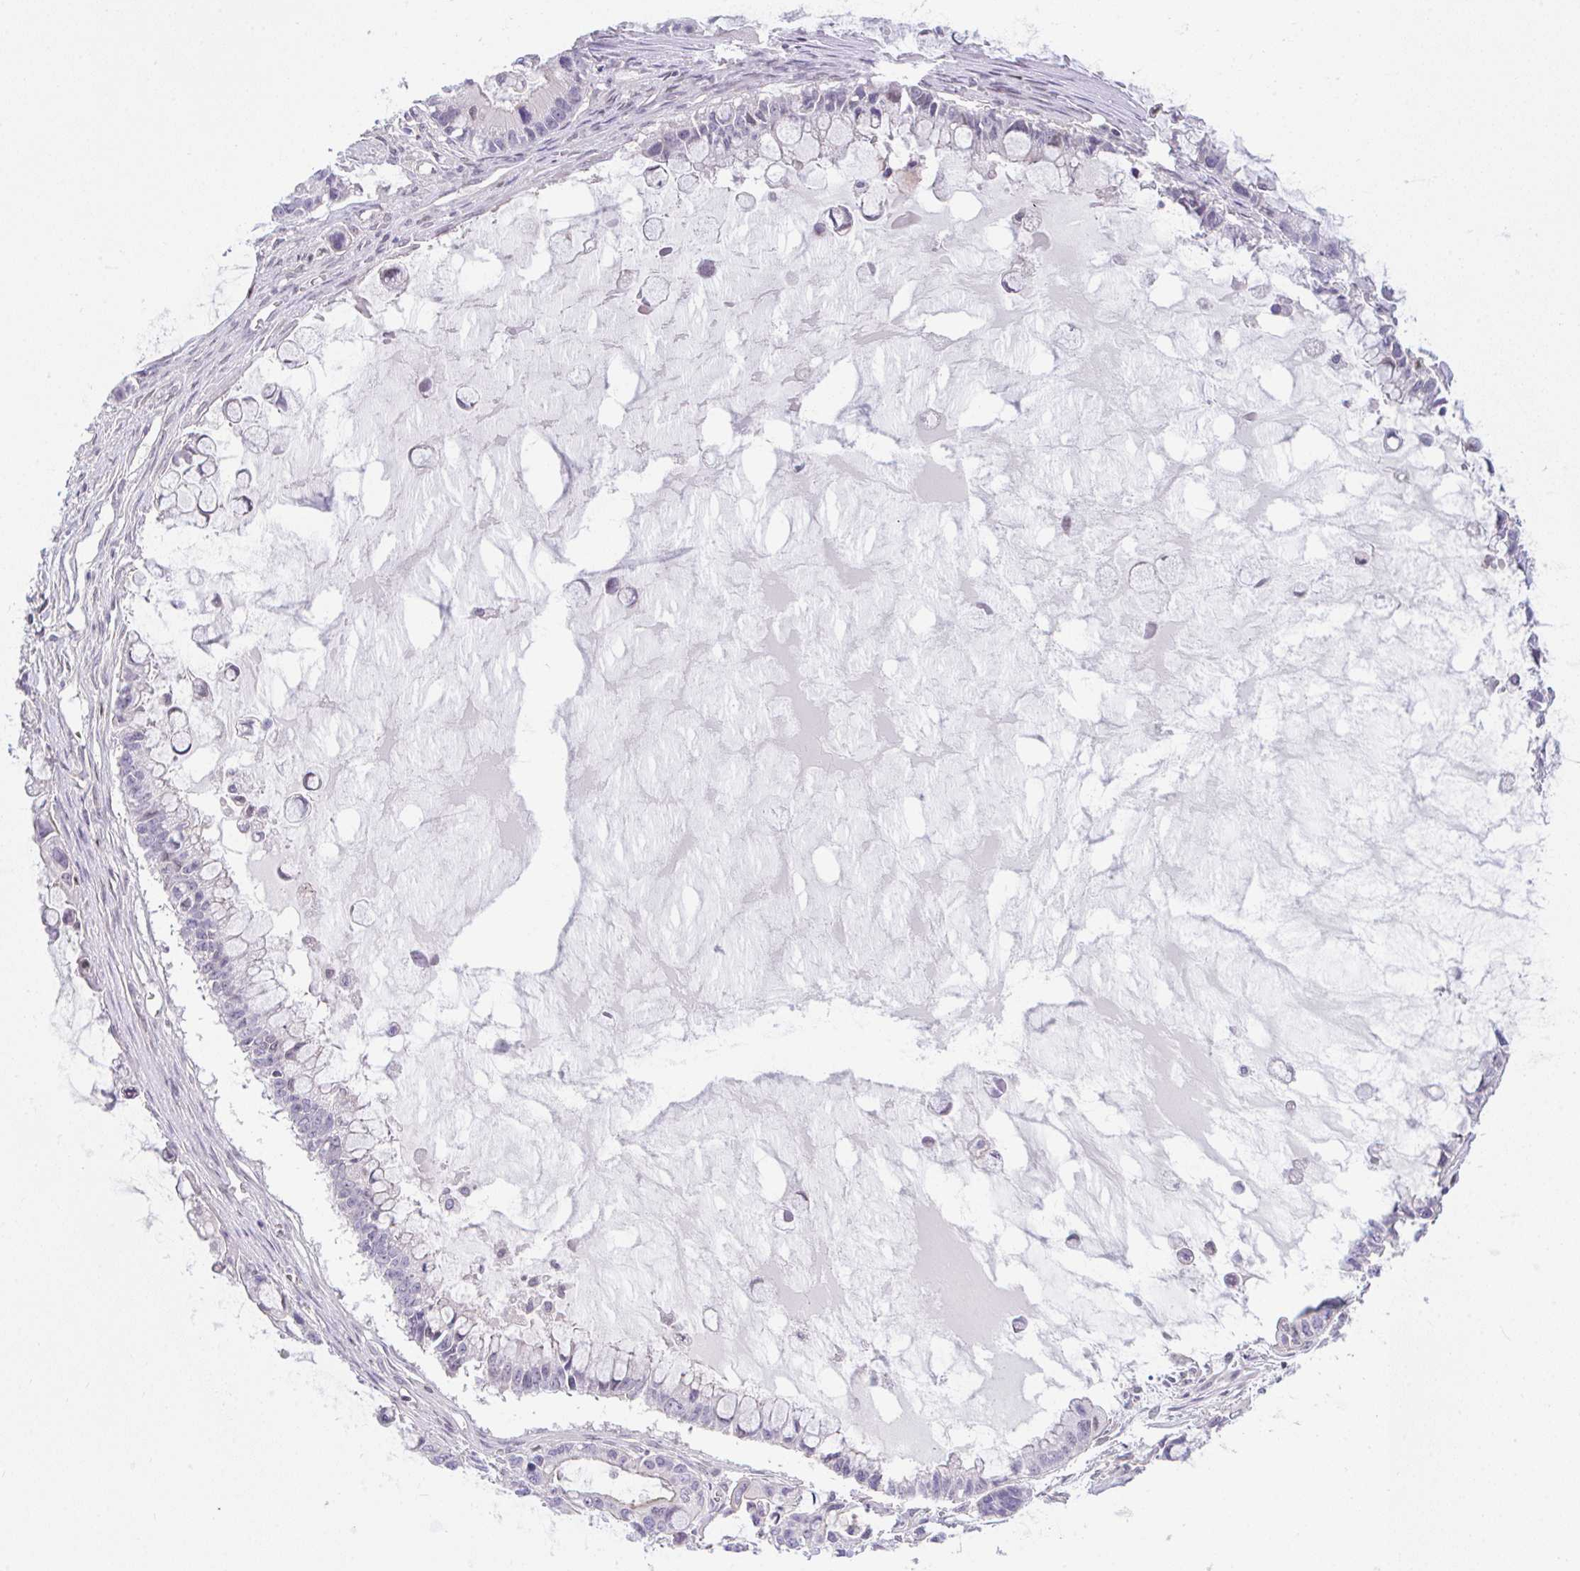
{"staining": {"intensity": "negative", "quantity": "none", "location": "none"}, "tissue": "ovarian cancer", "cell_type": "Tumor cells", "image_type": "cancer", "snomed": [{"axis": "morphology", "description": "Cystadenocarcinoma, mucinous, NOS"}, {"axis": "topography", "description": "Ovary"}], "caption": "Immunohistochemical staining of human ovarian mucinous cystadenocarcinoma exhibits no significant positivity in tumor cells. Nuclei are stained in blue.", "gene": "ZBED3", "patient": {"sex": "female", "age": 63}}